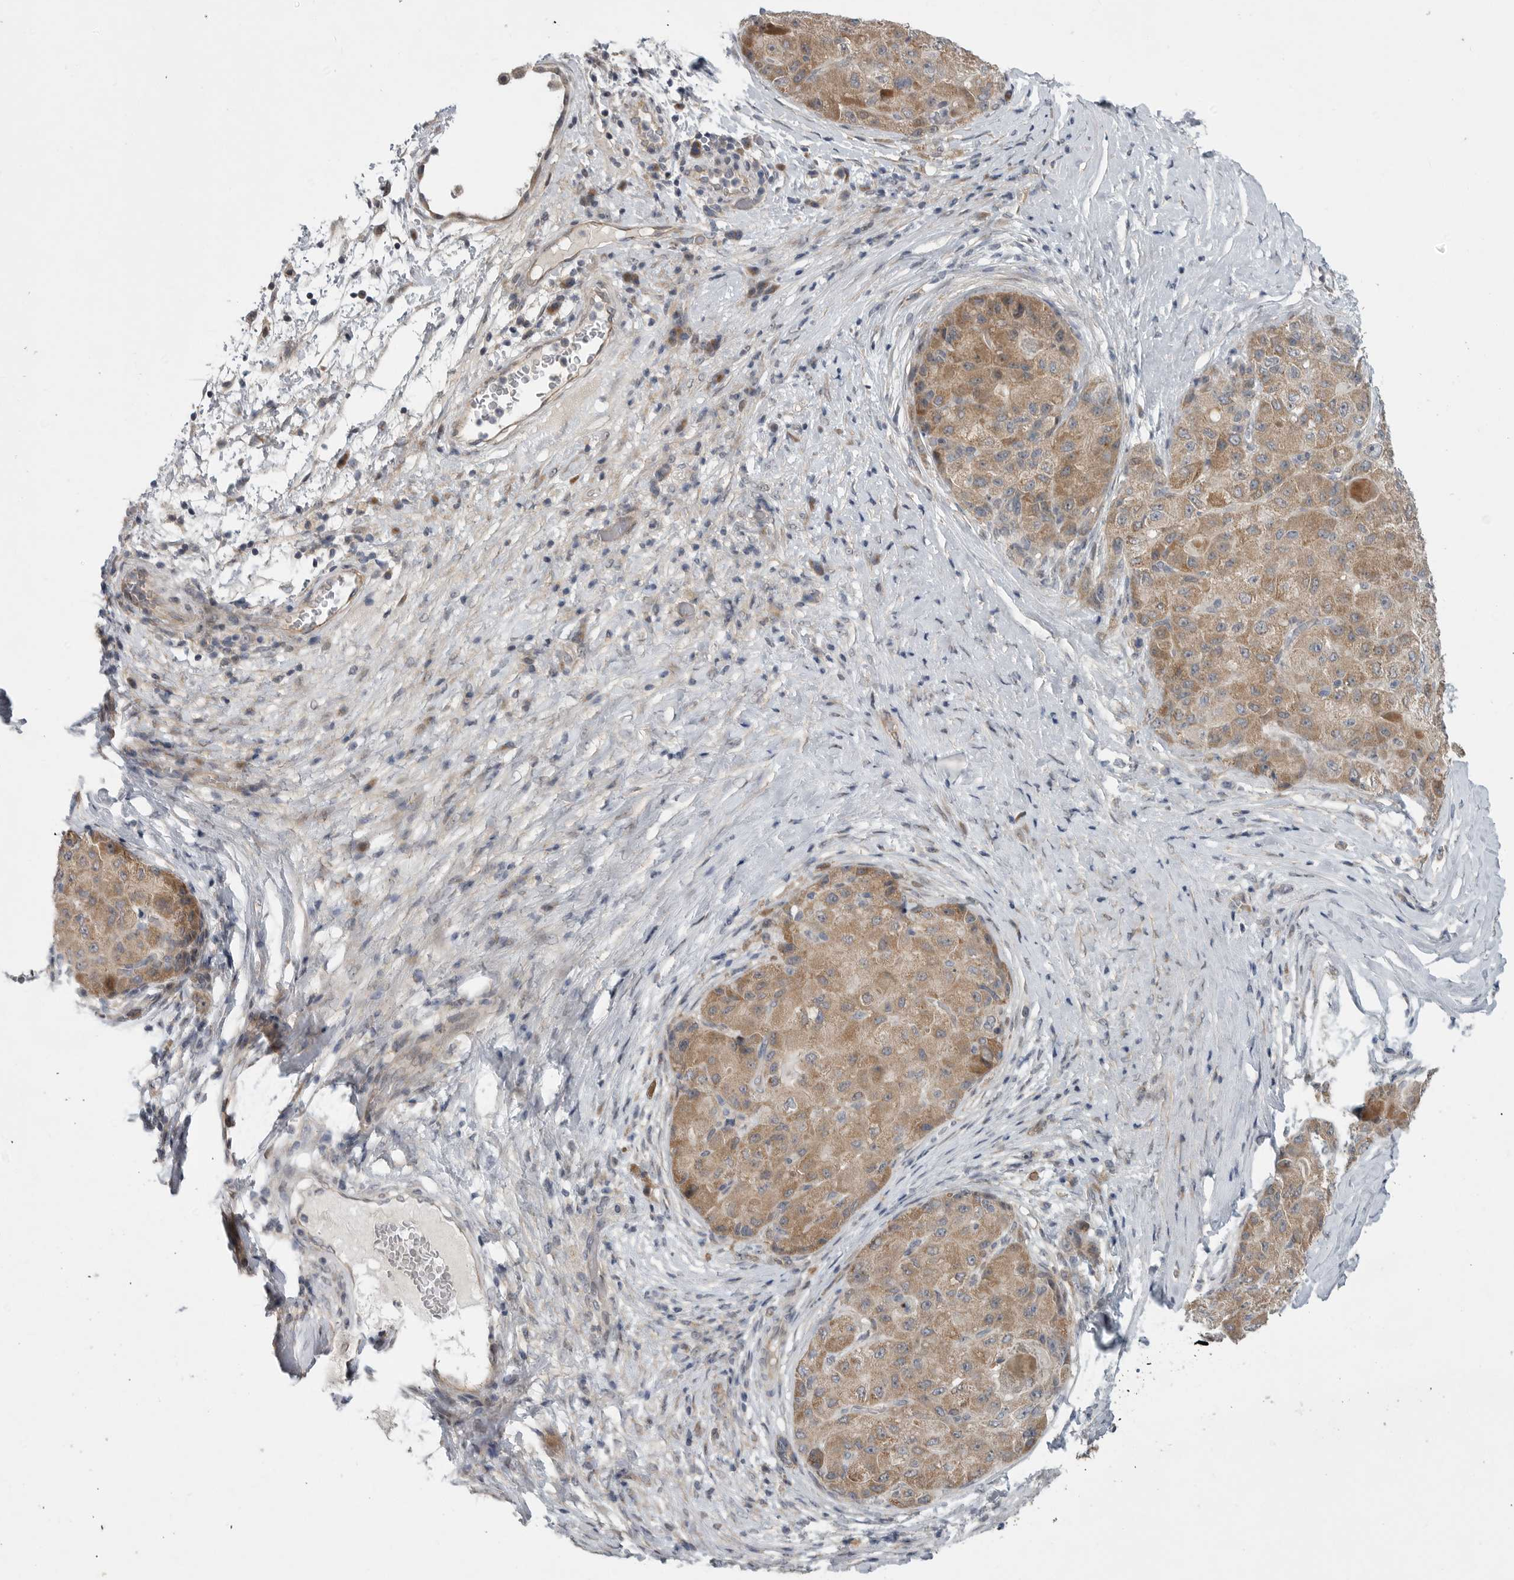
{"staining": {"intensity": "moderate", "quantity": ">75%", "location": "cytoplasmic/membranous"}, "tissue": "liver cancer", "cell_type": "Tumor cells", "image_type": "cancer", "snomed": [{"axis": "morphology", "description": "Carcinoma, Hepatocellular, NOS"}, {"axis": "topography", "description": "Liver"}], "caption": "Human liver cancer stained with a brown dye demonstrates moderate cytoplasmic/membranous positive staining in about >75% of tumor cells.", "gene": "FBXO43", "patient": {"sex": "male", "age": 80}}